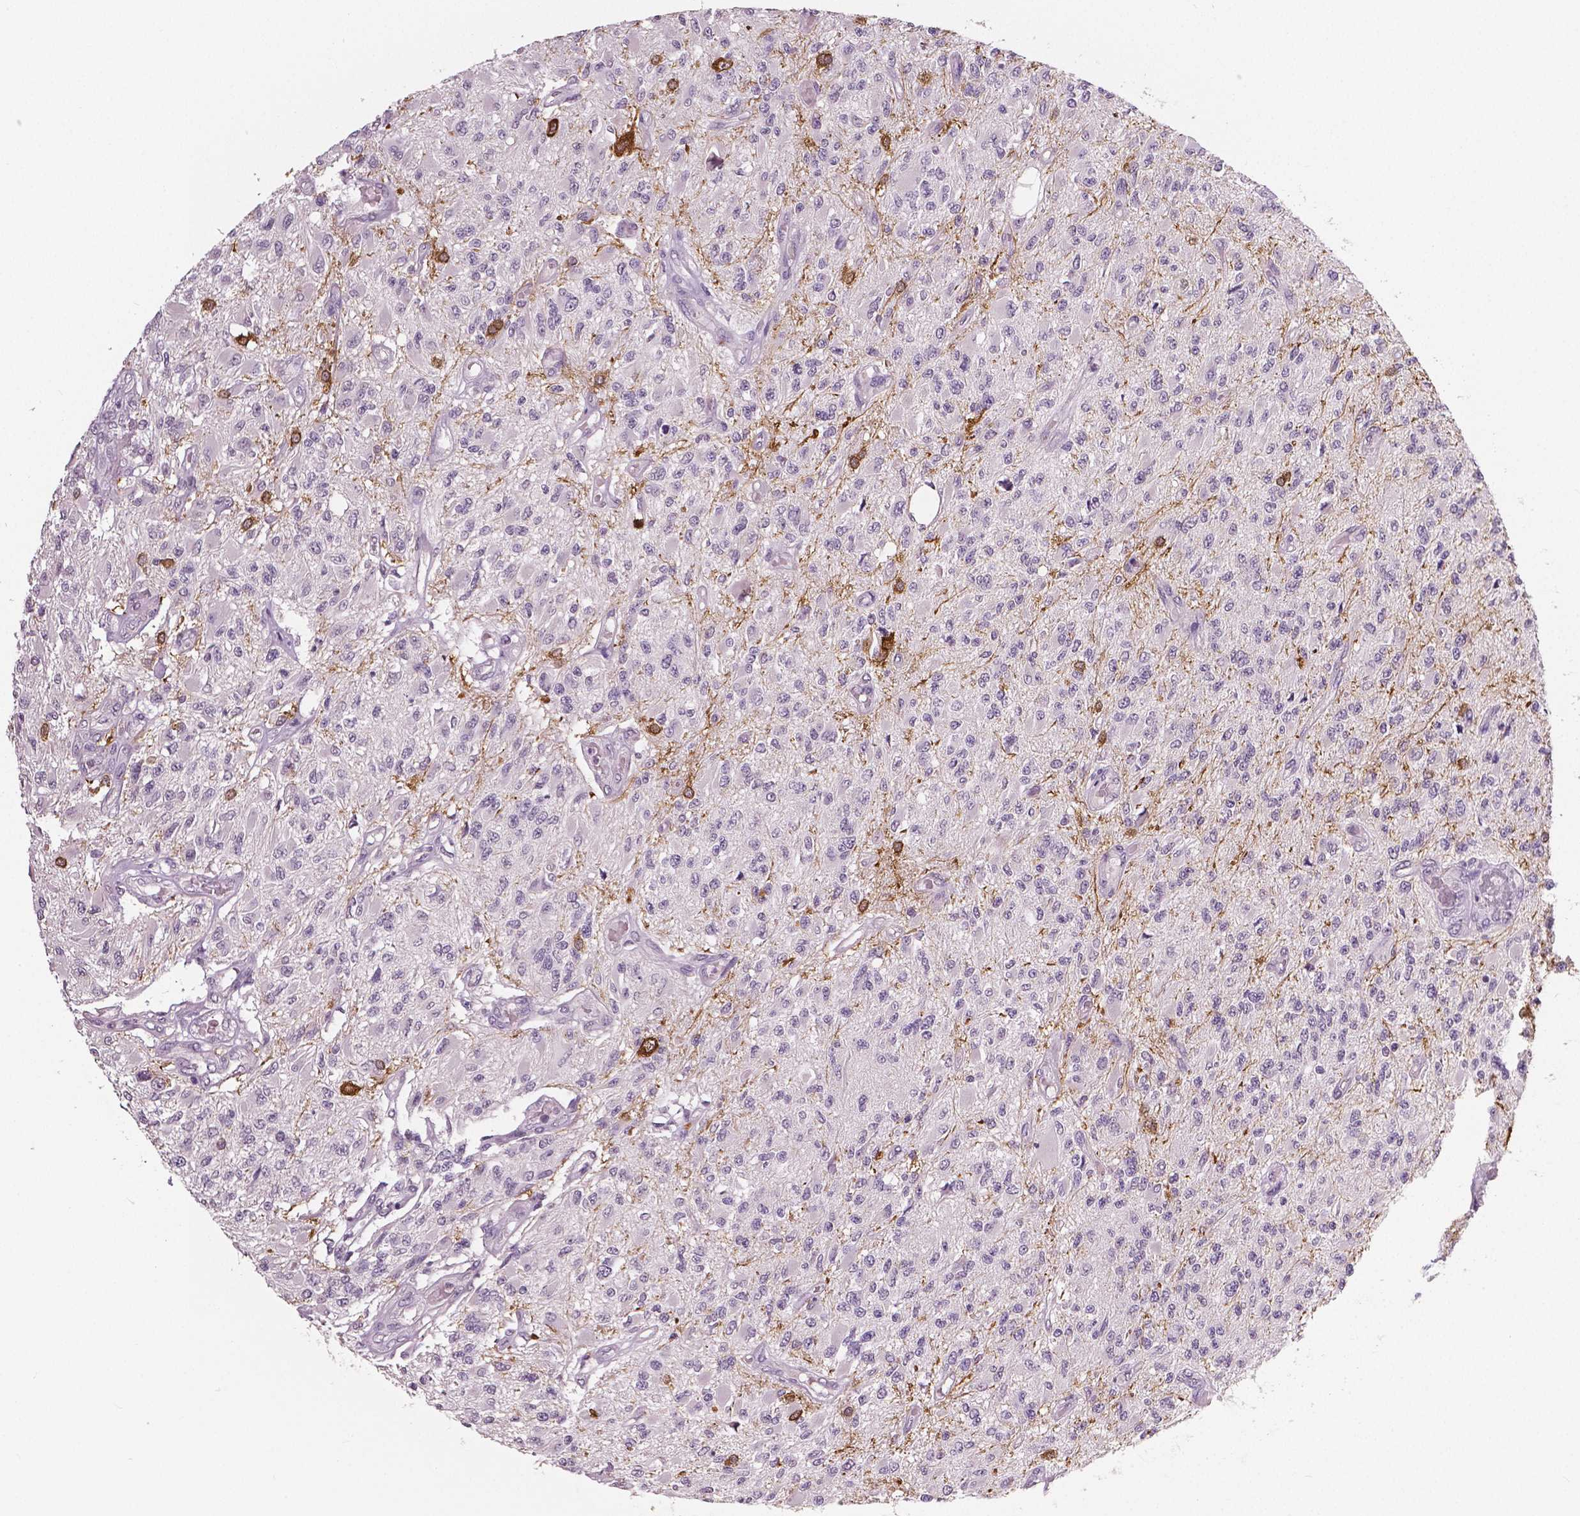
{"staining": {"intensity": "negative", "quantity": "none", "location": "none"}, "tissue": "glioma", "cell_type": "Tumor cells", "image_type": "cancer", "snomed": [{"axis": "morphology", "description": "Glioma, malignant, High grade"}, {"axis": "topography", "description": "Brain"}], "caption": "Immunohistochemistry (IHC) image of glioma stained for a protein (brown), which exhibits no positivity in tumor cells.", "gene": "NECAB1", "patient": {"sex": "female", "age": 63}}